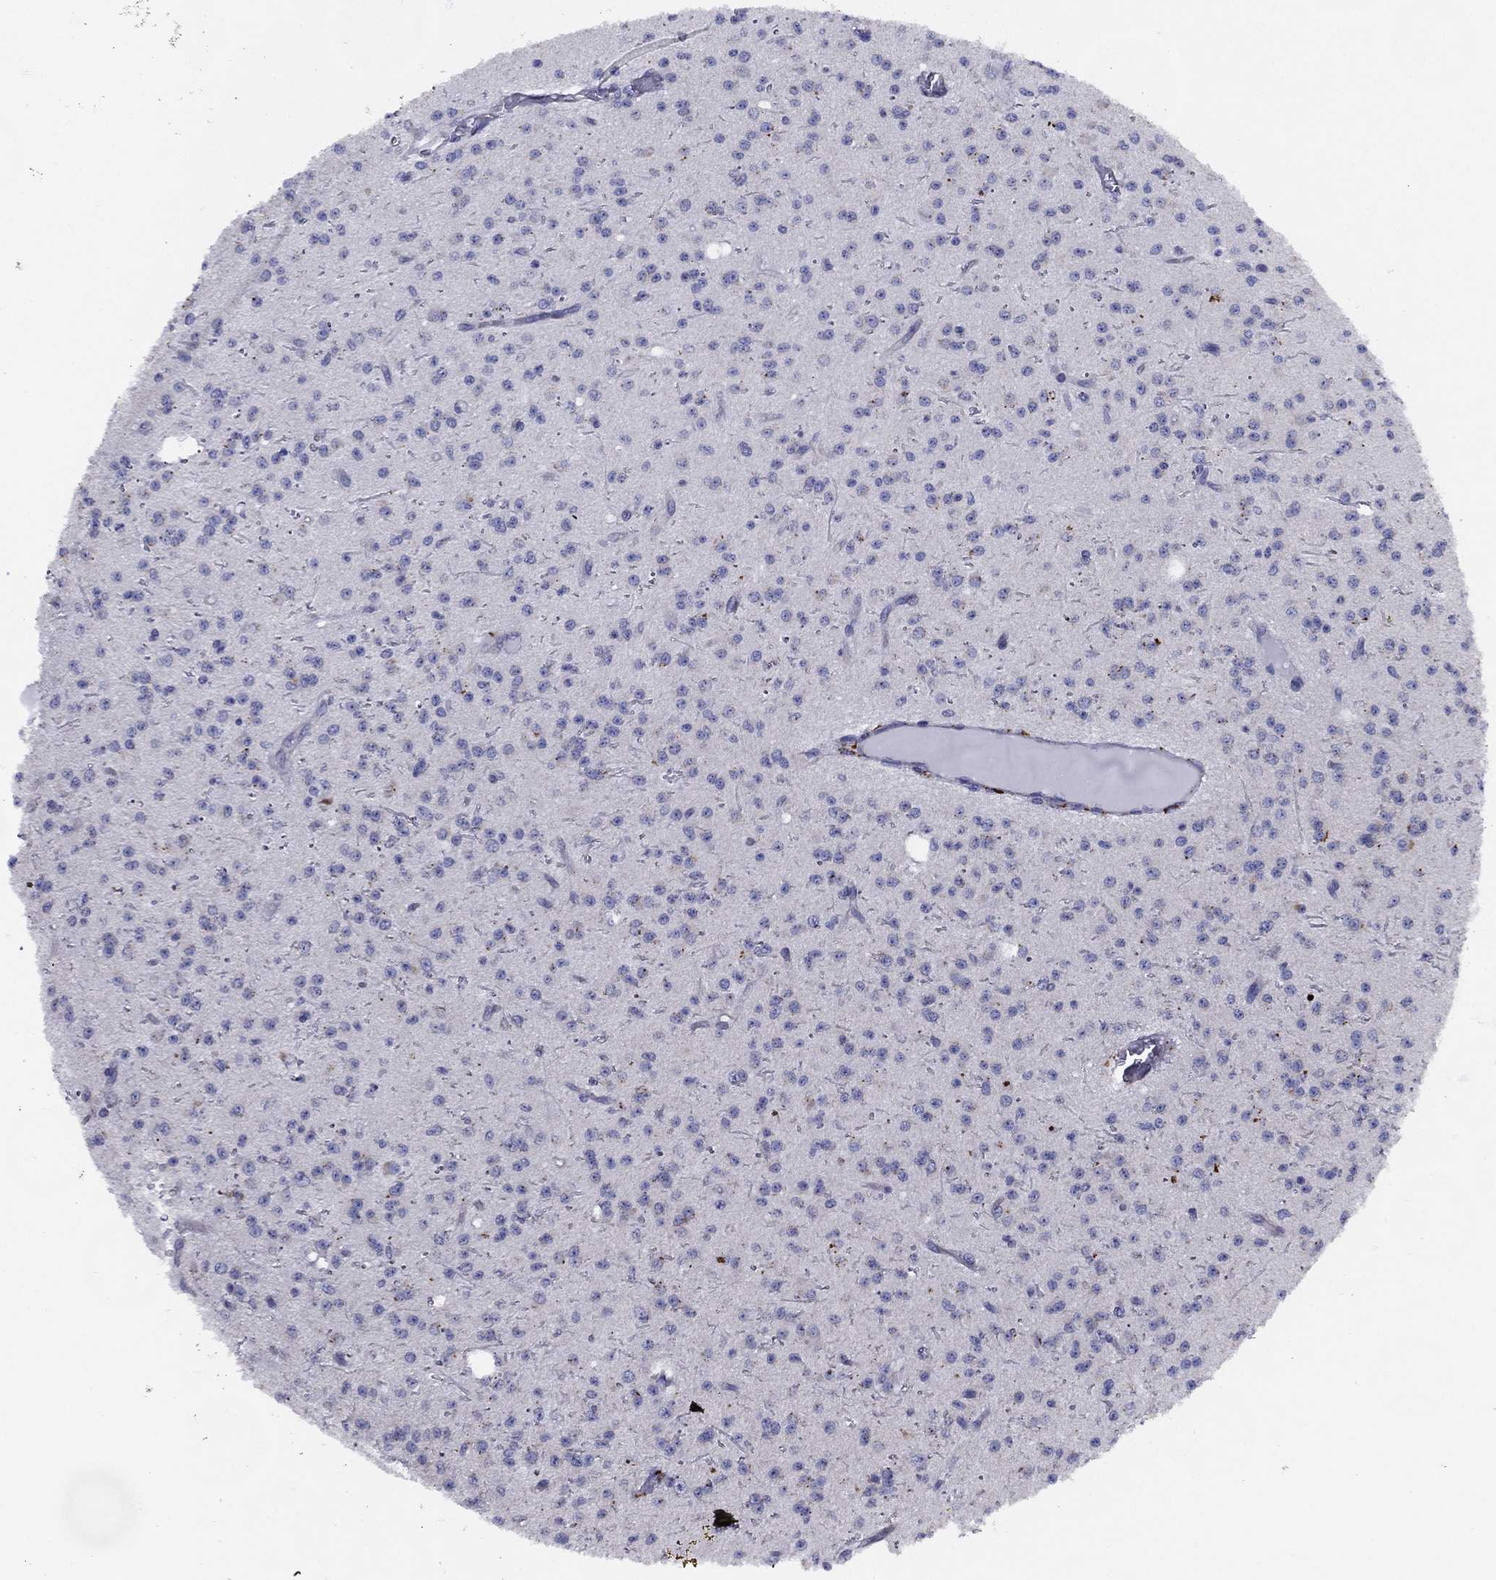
{"staining": {"intensity": "moderate", "quantity": "<25%", "location": "cytoplasmic/membranous"}, "tissue": "glioma", "cell_type": "Tumor cells", "image_type": "cancer", "snomed": [{"axis": "morphology", "description": "Glioma, malignant, Low grade"}, {"axis": "topography", "description": "Brain"}], "caption": "IHC (DAB (3,3'-diaminobenzidine)) staining of human low-grade glioma (malignant) demonstrates moderate cytoplasmic/membranous protein expression in approximately <25% of tumor cells.", "gene": "ZNF223", "patient": {"sex": "male", "age": 27}}